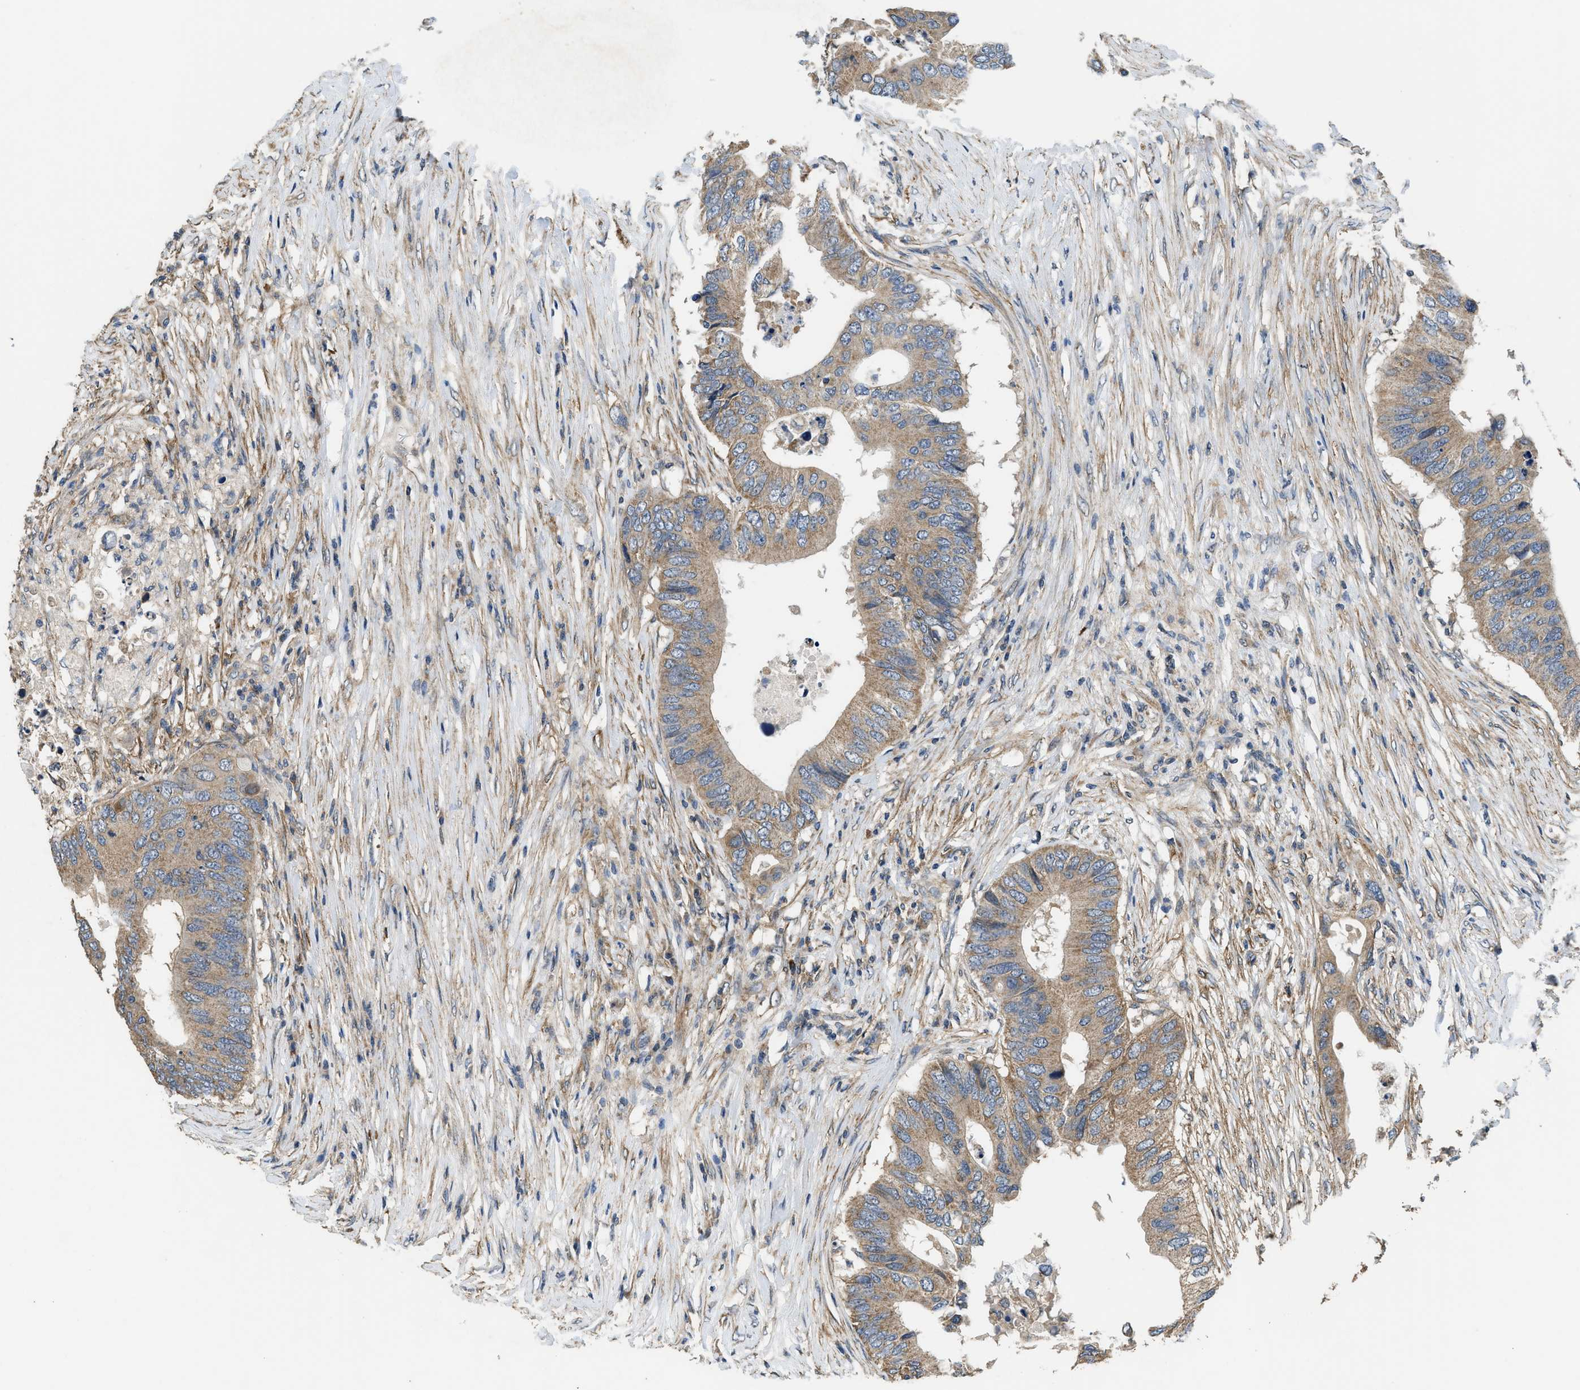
{"staining": {"intensity": "moderate", "quantity": ">75%", "location": "cytoplasmic/membranous"}, "tissue": "colorectal cancer", "cell_type": "Tumor cells", "image_type": "cancer", "snomed": [{"axis": "morphology", "description": "Adenocarcinoma, NOS"}, {"axis": "topography", "description": "Colon"}], "caption": "A micrograph showing moderate cytoplasmic/membranous staining in approximately >75% of tumor cells in adenocarcinoma (colorectal), as visualized by brown immunohistochemical staining.", "gene": "SSH2", "patient": {"sex": "male", "age": 71}}